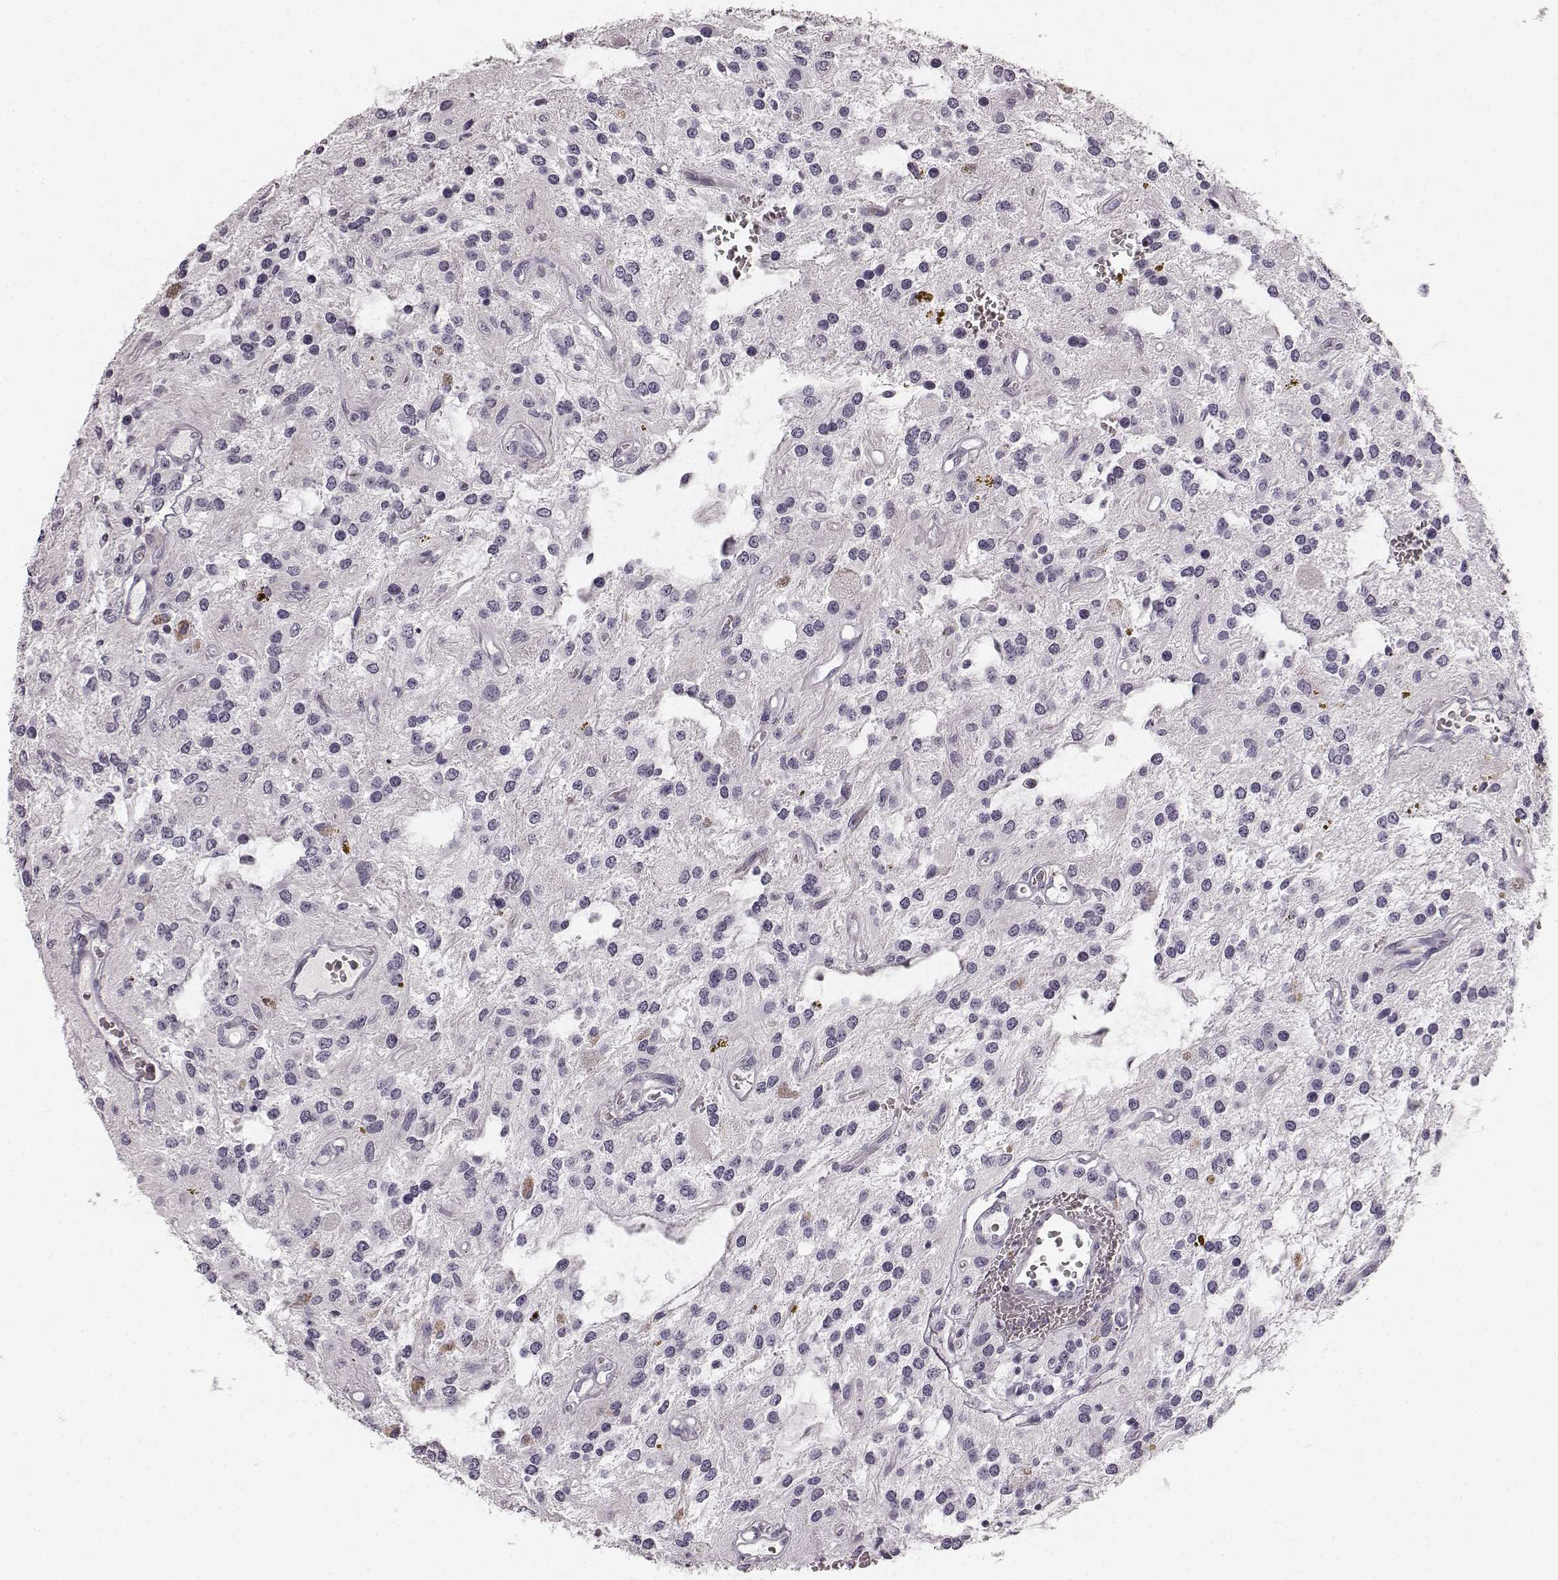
{"staining": {"intensity": "negative", "quantity": "none", "location": "none"}, "tissue": "glioma", "cell_type": "Tumor cells", "image_type": "cancer", "snomed": [{"axis": "morphology", "description": "Glioma, malignant, Low grade"}, {"axis": "topography", "description": "Cerebellum"}], "caption": "IHC histopathology image of neoplastic tissue: malignant glioma (low-grade) stained with DAB demonstrates no significant protein expression in tumor cells. (Brightfield microscopy of DAB immunohistochemistry (IHC) at high magnification).", "gene": "TMPRSS15", "patient": {"sex": "female", "age": 14}}